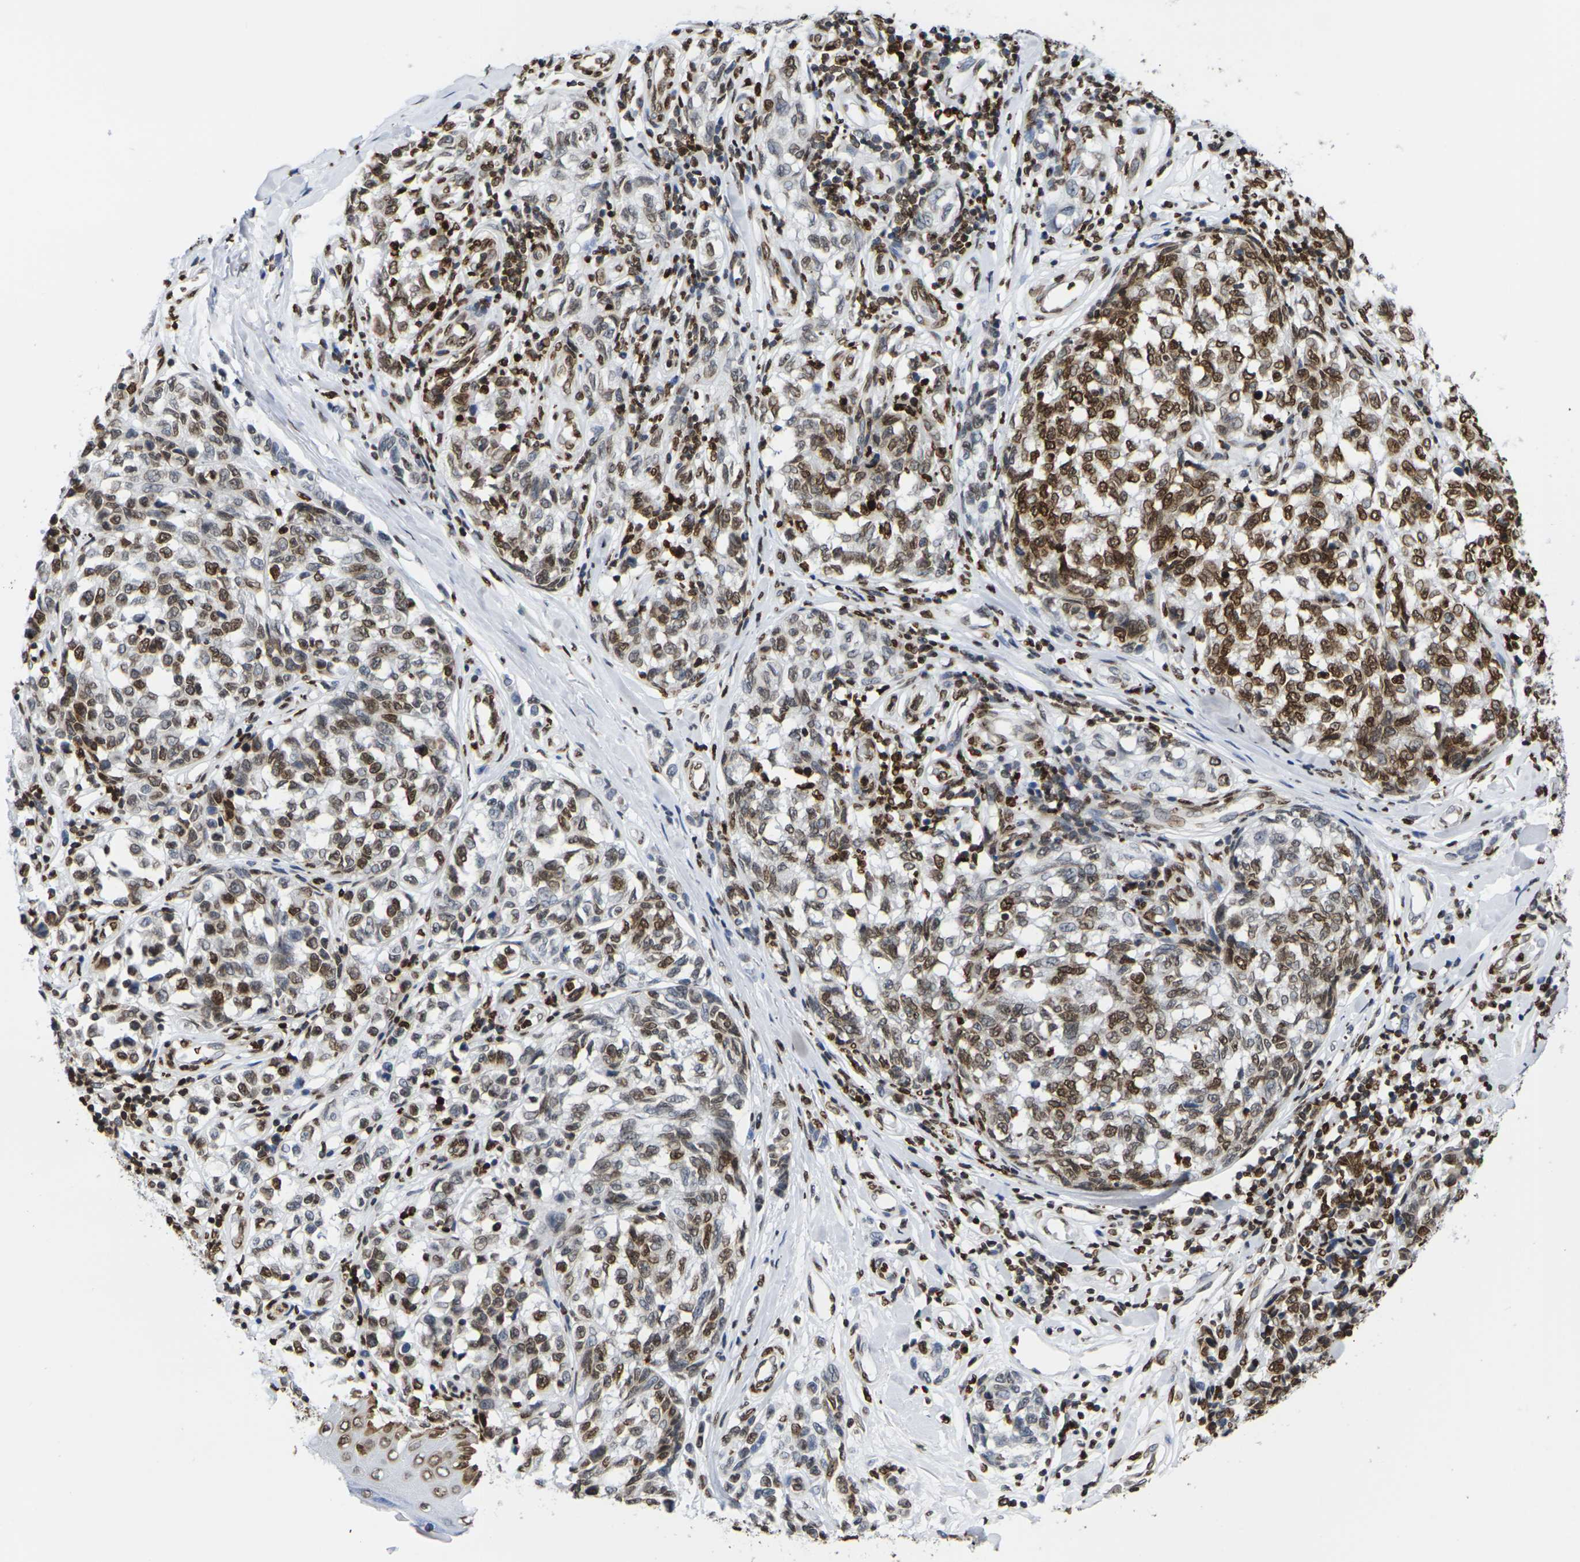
{"staining": {"intensity": "strong", "quantity": ">75%", "location": "cytoplasmic/membranous,nuclear"}, "tissue": "melanoma", "cell_type": "Tumor cells", "image_type": "cancer", "snomed": [{"axis": "morphology", "description": "Malignant melanoma, NOS"}, {"axis": "topography", "description": "Skin"}], "caption": "Protein expression by immunohistochemistry exhibits strong cytoplasmic/membranous and nuclear positivity in approximately >75% of tumor cells in melanoma.", "gene": "H2AC21", "patient": {"sex": "female", "age": 64}}